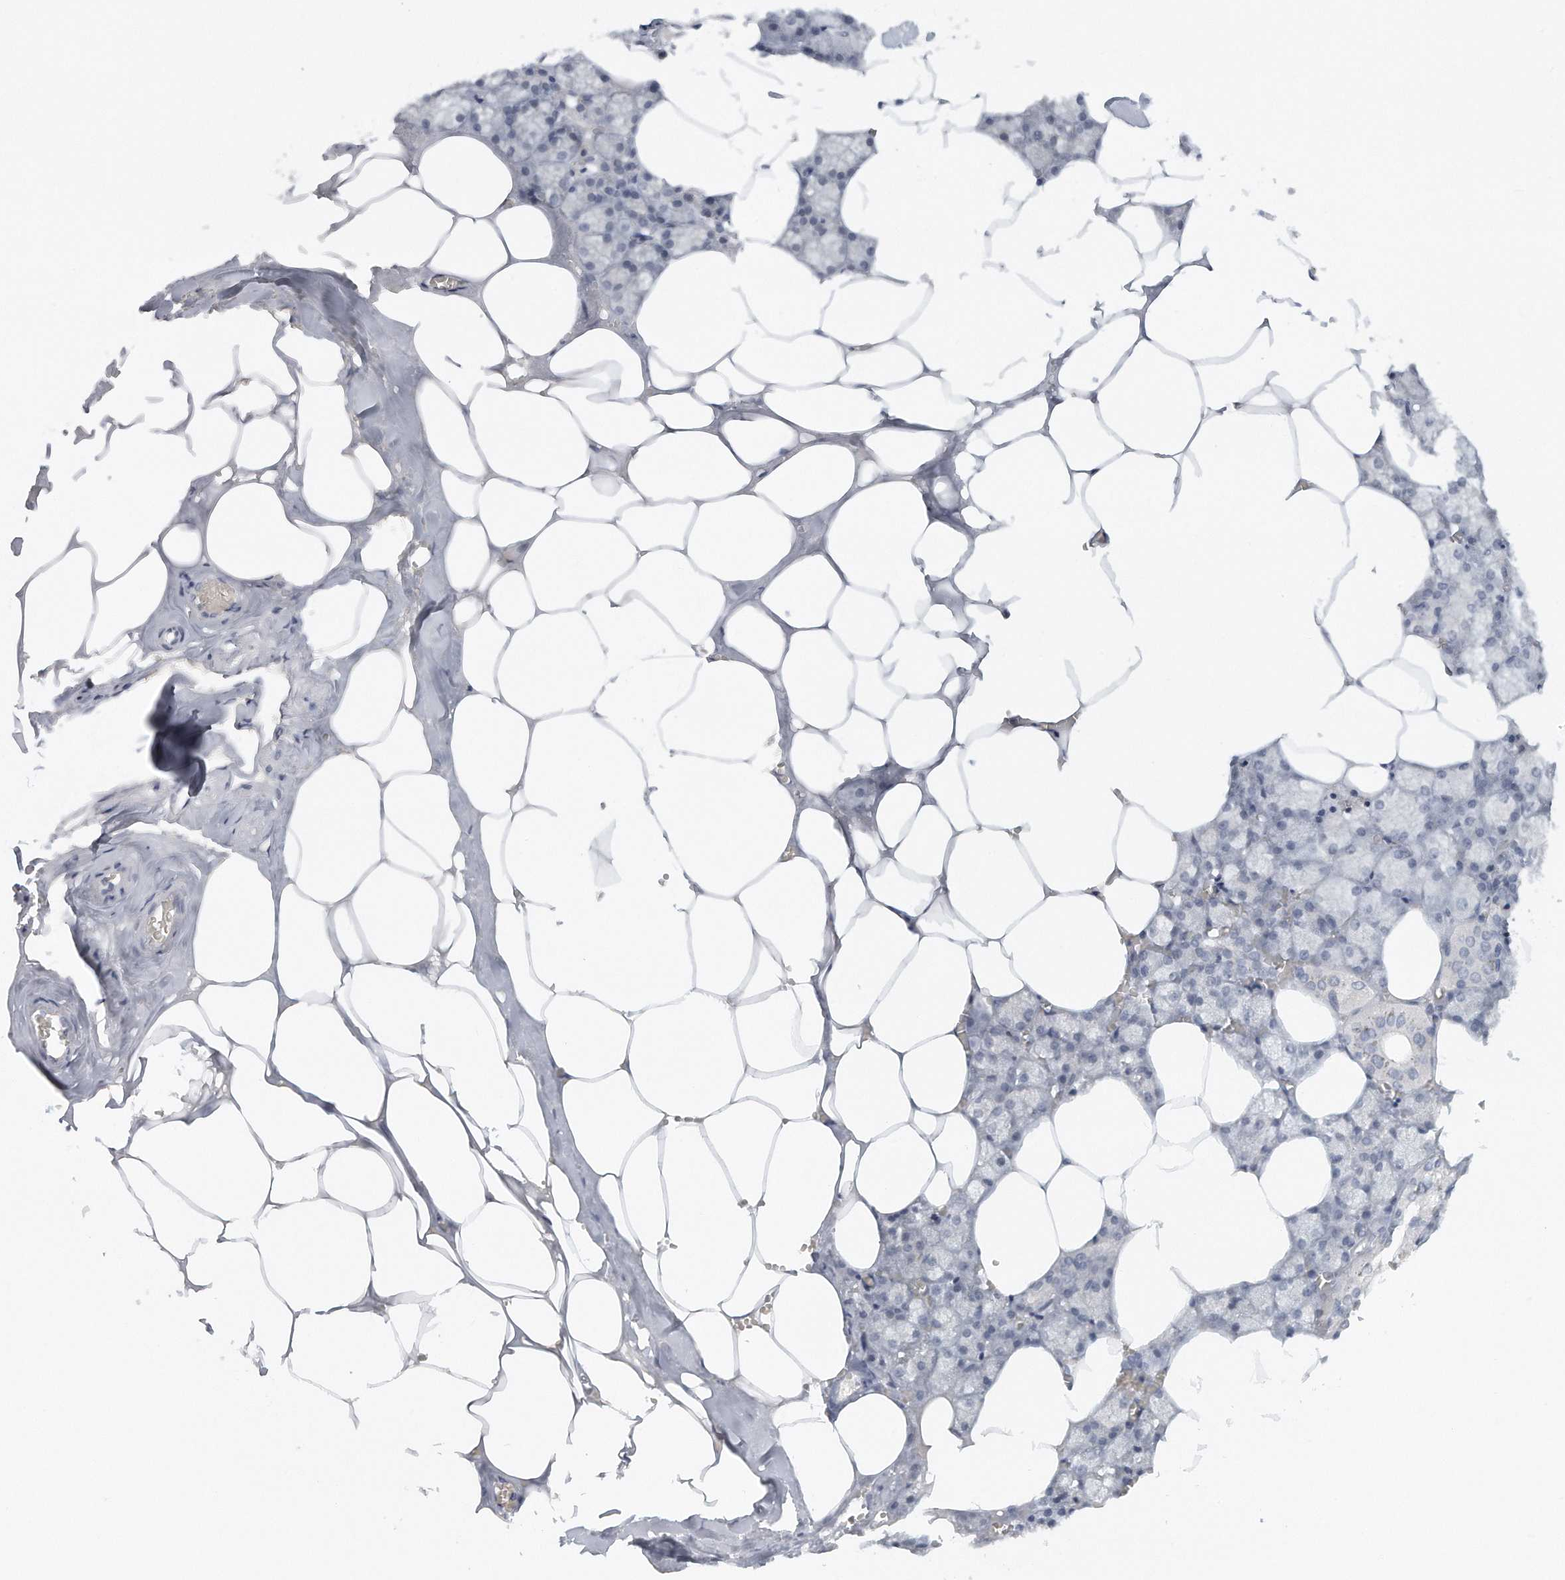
{"staining": {"intensity": "negative", "quantity": "none", "location": "none"}, "tissue": "salivary gland", "cell_type": "Glandular cells", "image_type": "normal", "snomed": [{"axis": "morphology", "description": "Normal tissue, NOS"}, {"axis": "topography", "description": "Salivary gland"}], "caption": "Salivary gland was stained to show a protein in brown. There is no significant positivity in glandular cells. Brightfield microscopy of IHC stained with DAB (brown) and hematoxylin (blue), captured at high magnification.", "gene": "DDX43", "patient": {"sex": "male", "age": 62}}